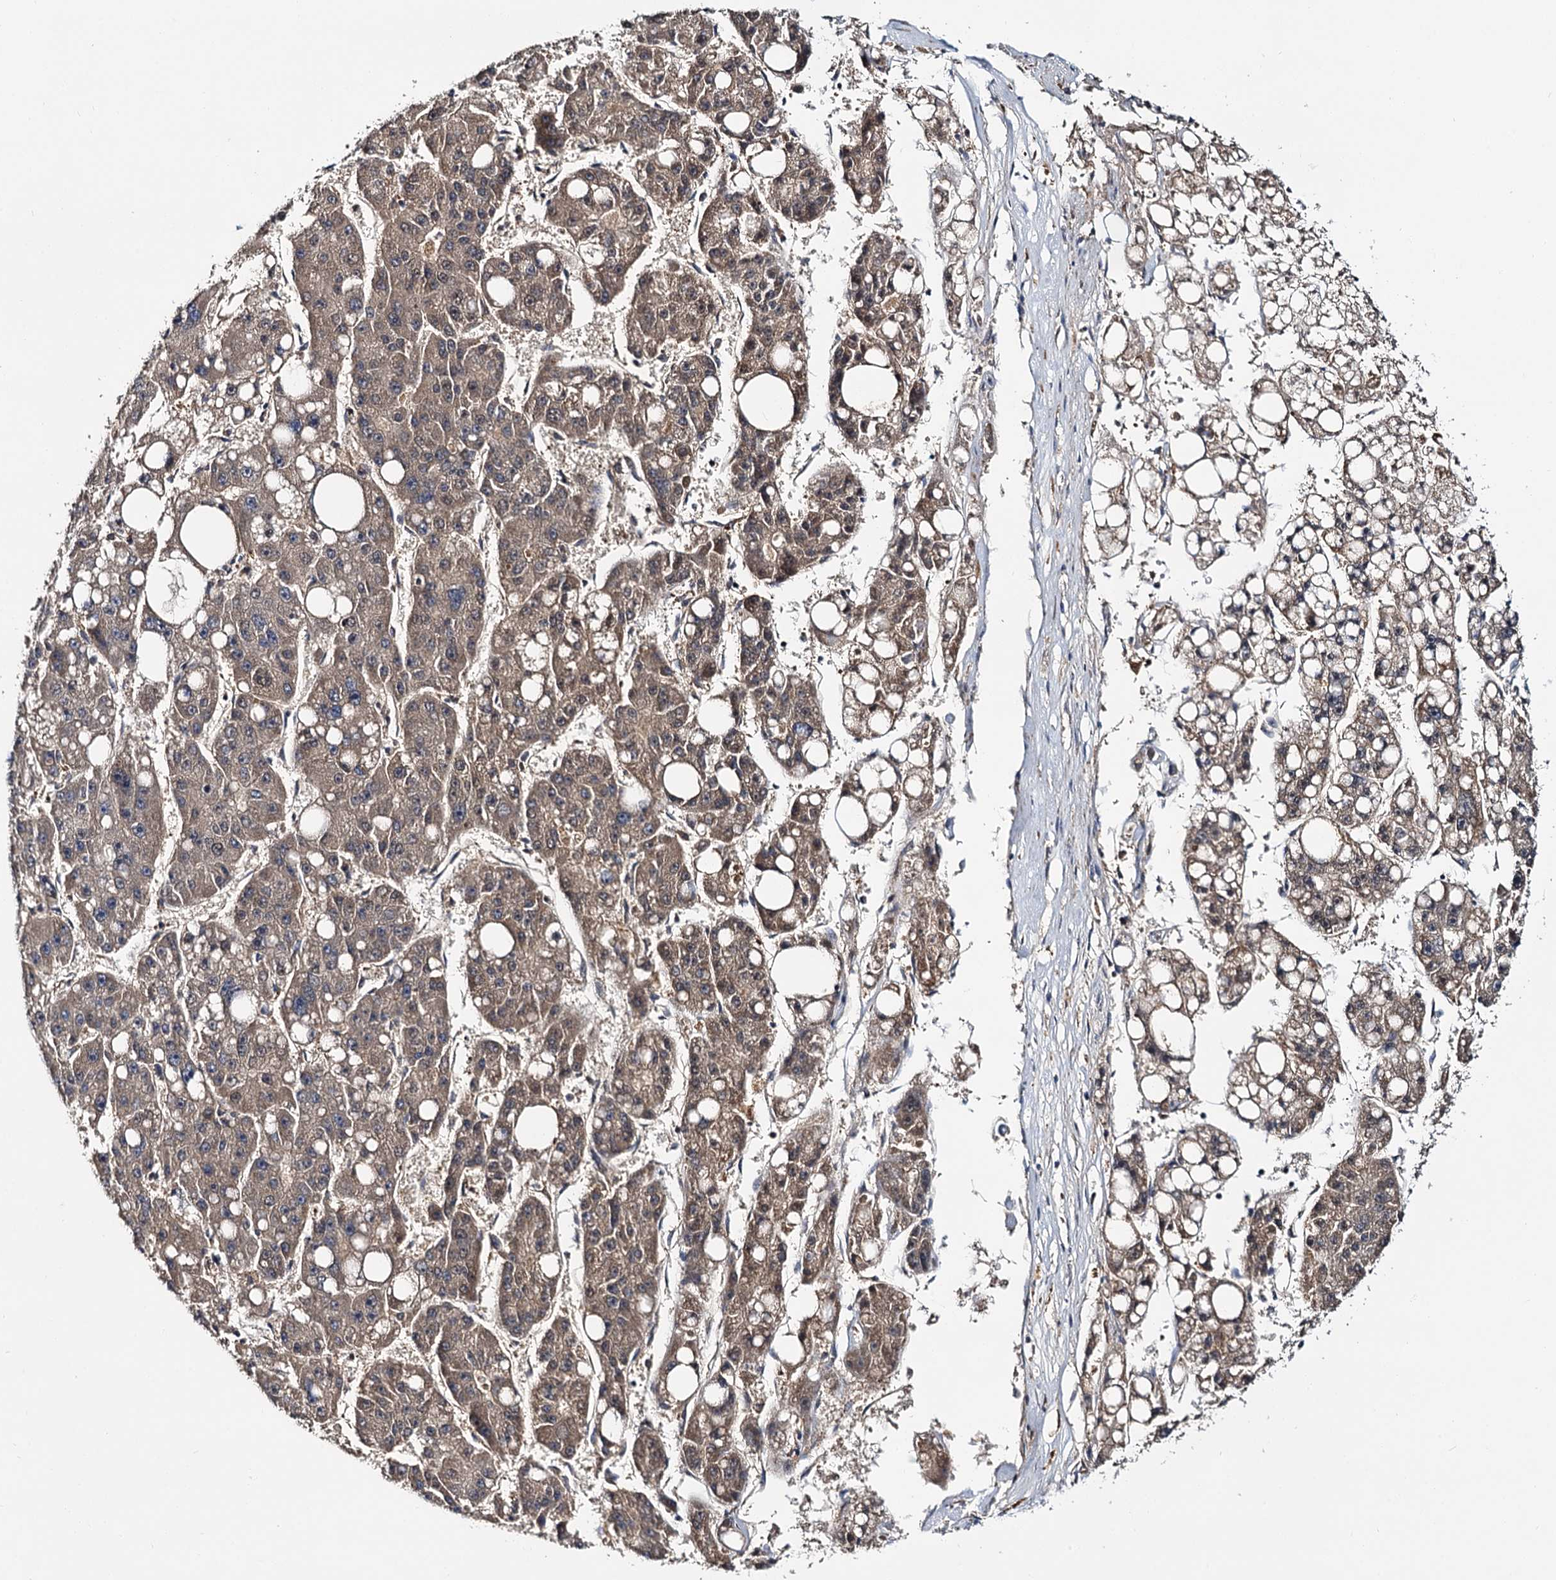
{"staining": {"intensity": "weak", "quantity": ">75%", "location": "cytoplasmic/membranous,nuclear"}, "tissue": "liver cancer", "cell_type": "Tumor cells", "image_type": "cancer", "snomed": [{"axis": "morphology", "description": "Carcinoma, Hepatocellular, NOS"}, {"axis": "topography", "description": "Liver"}], "caption": "Liver hepatocellular carcinoma stained with DAB immunohistochemistry (IHC) displays low levels of weak cytoplasmic/membranous and nuclear positivity in approximately >75% of tumor cells. Using DAB (3,3'-diaminobenzidine) (brown) and hematoxylin (blue) stains, captured at high magnification using brightfield microscopy.", "gene": "MBD6", "patient": {"sex": "female", "age": 61}}